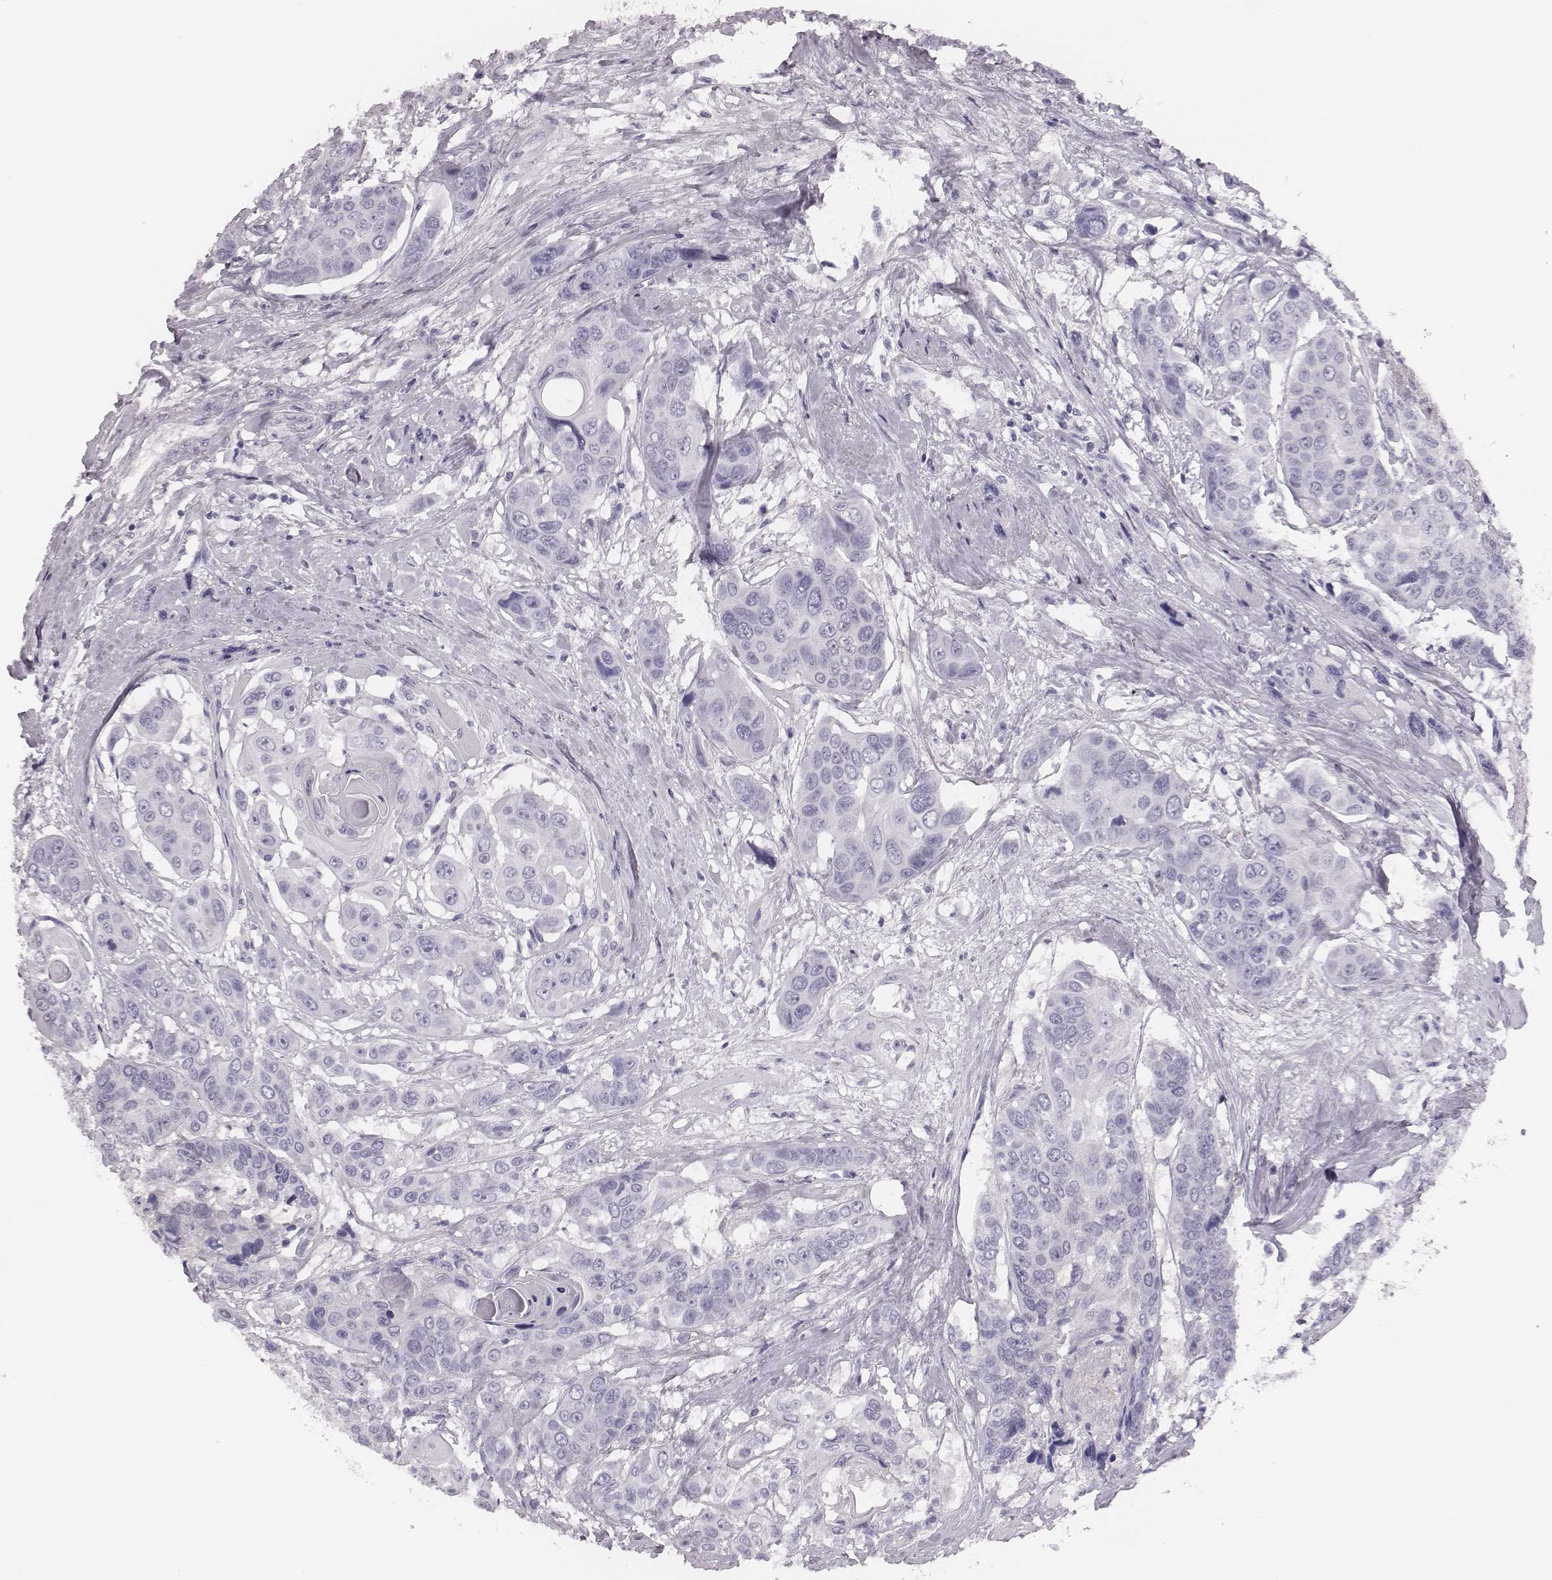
{"staining": {"intensity": "negative", "quantity": "none", "location": "none"}, "tissue": "head and neck cancer", "cell_type": "Tumor cells", "image_type": "cancer", "snomed": [{"axis": "morphology", "description": "Squamous cell carcinoma, NOS"}, {"axis": "topography", "description": "Oral tissue"}, {"axis": "topography", "description": "Head-Neck"}], "caption": "There is no significant expression in tumor cells of squamous cell carcinoma (head and neck).", "gene": "CSH1", "patient": {"sex": "male", "age": 56}}